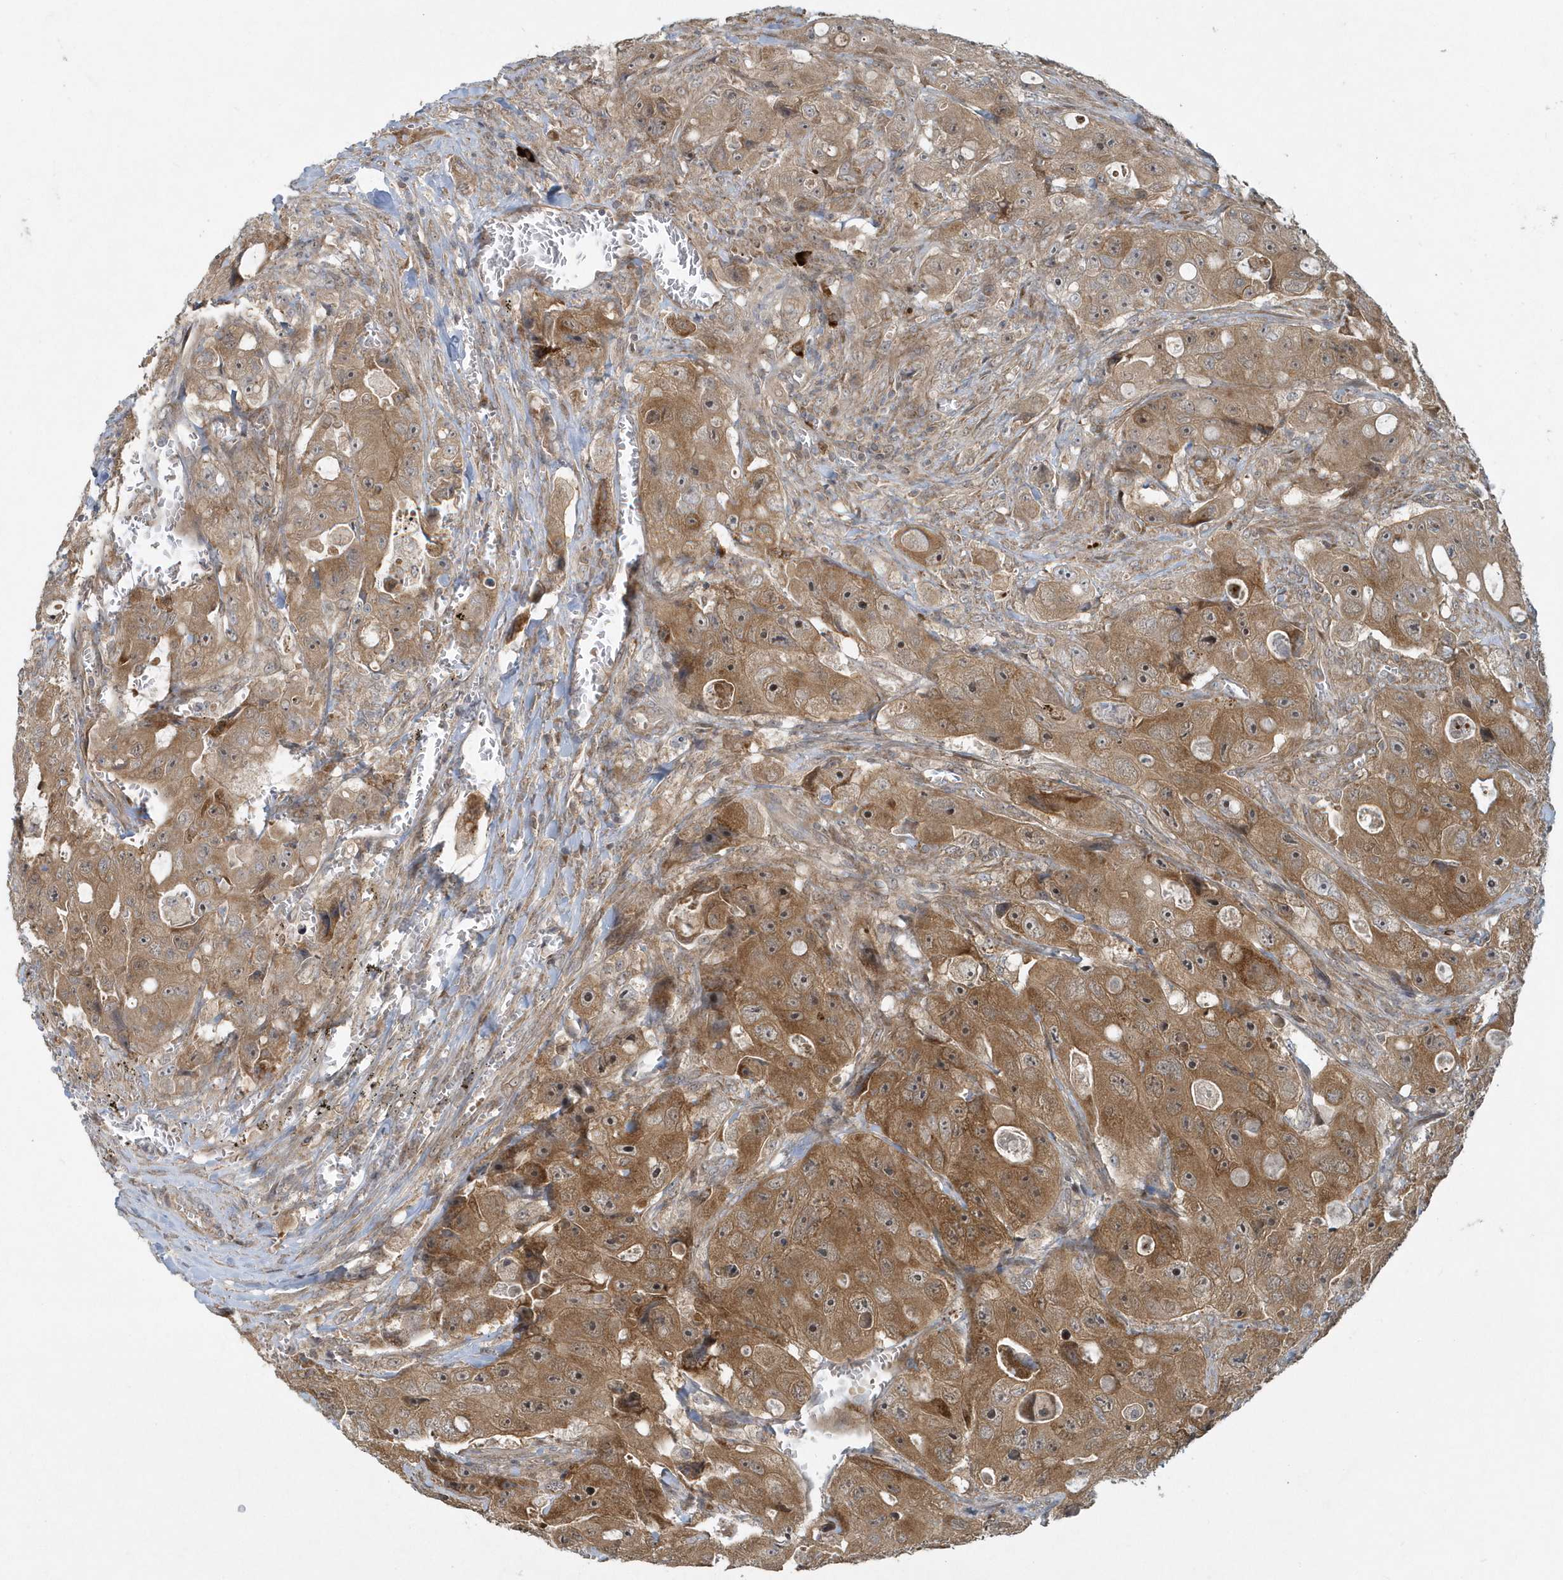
{"staining": {"intensity": "moderate", "quantity": ">75%", "location": "cytoplasmic/membranous"}, "tissue": "colorectal cancer", "cell_type": "Tumor cells", "image_type": "cancer", "snomed": [{"axis": "morphology", "description": "Adenocarcinoma, NOS"}, {"axis": "topography", "description": "Colon"}], "caption": "About >75% of tumor cells in human colorectal cancer show moderate cytoplasmic/membranous protein positivity as visualized by brown immunohistochemical staining.", "gene": "THG1L", "patient": {"sex": "female", "age": 46}}